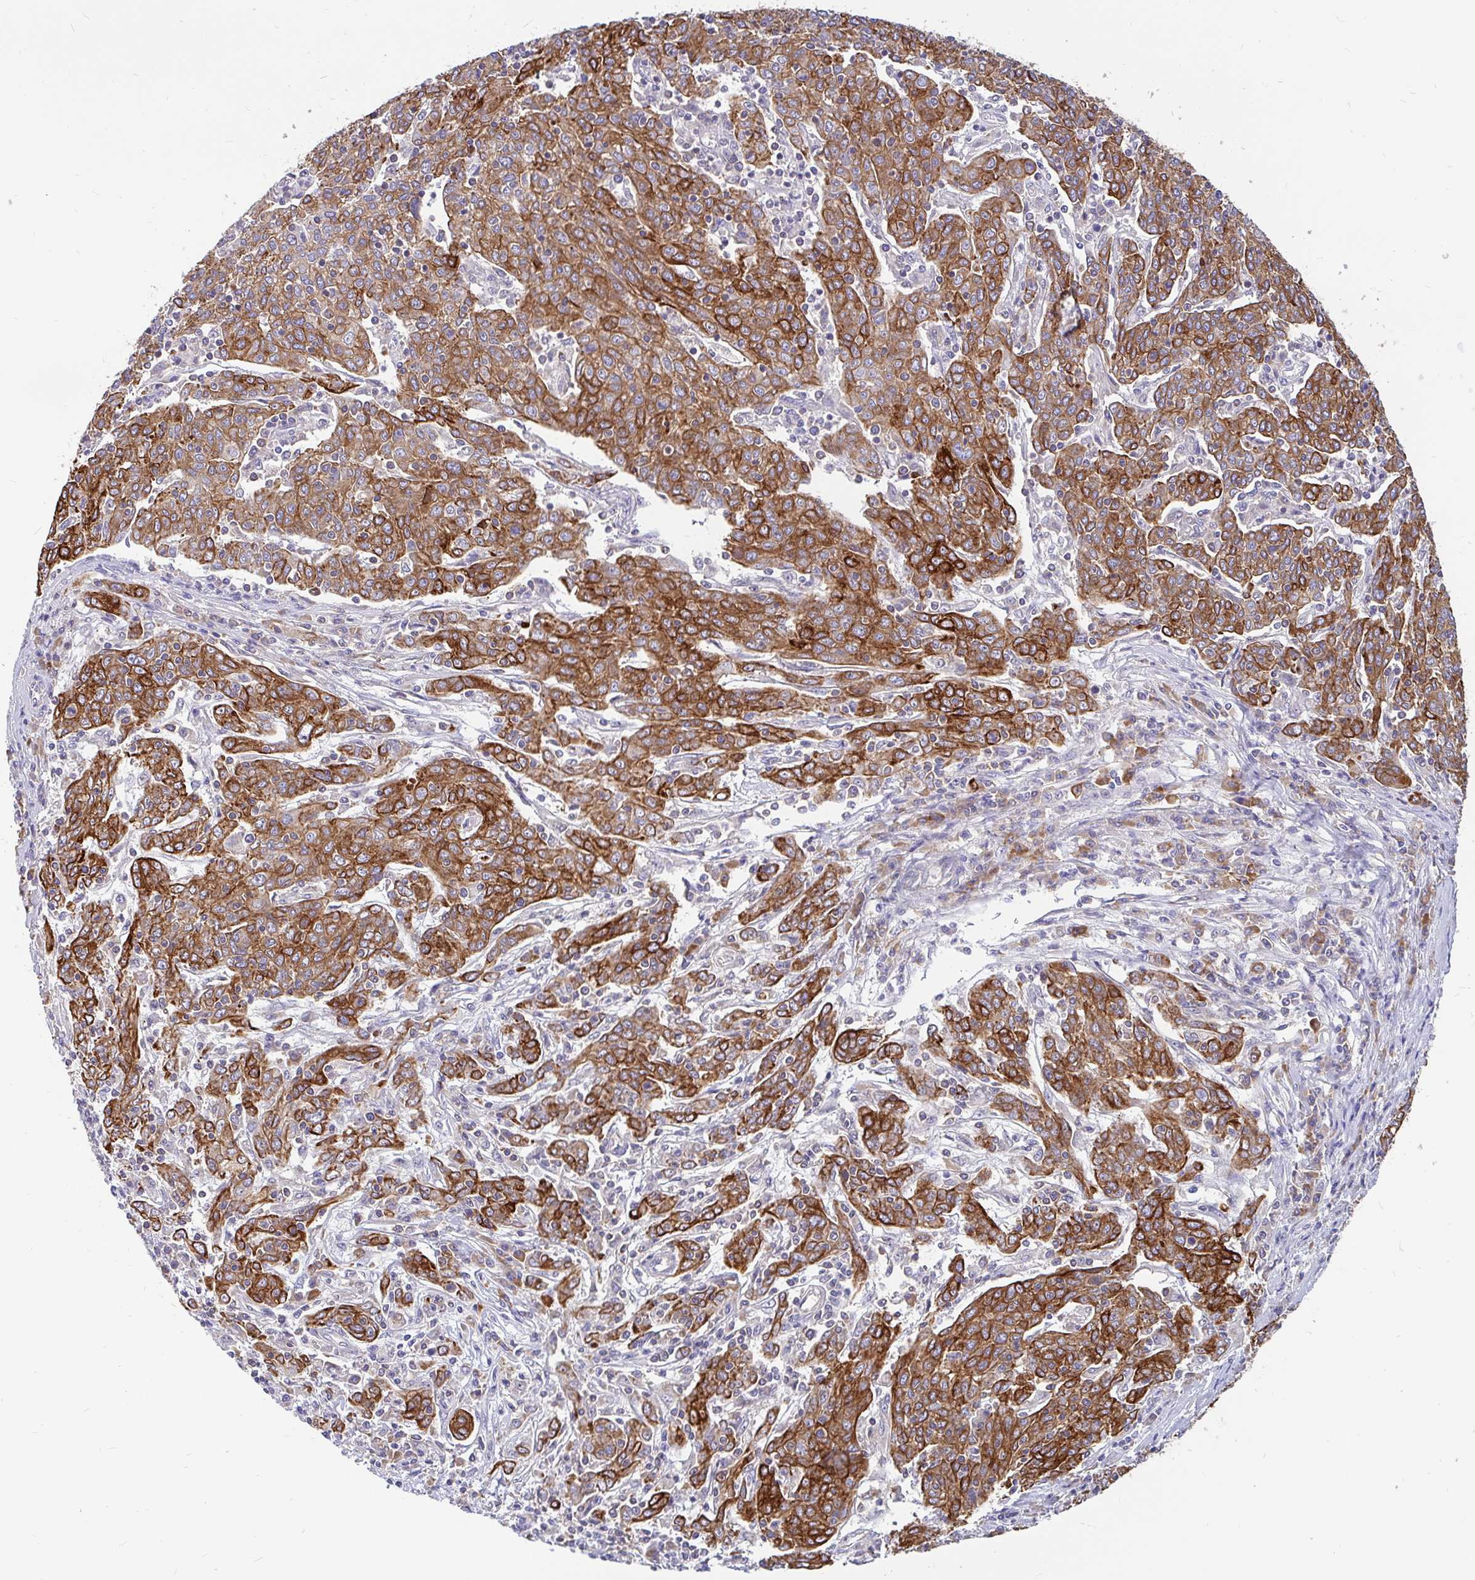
{"staining": {"intensity": "strong", "quantity": ">75%", "location": "cytoplasmic/membranous"}, "tissue": "cervical cancer", "cell_type": "Tumor cells", "image_type": "cancer", "snomed": [{"axis": "morphology", "description": "Squamous cell carcinoma, NOS"}, {"axis": "topography", "description": "Cervix"}], "caption": "Approximately >75% of tumor cells in cervical cancer exhibit strong cytoplasmic/membranous protein positivity as visualized by brown immunohistochemical staining.", "gene": "LRRC26", "patient": {"sex": "female", "age": 67}}